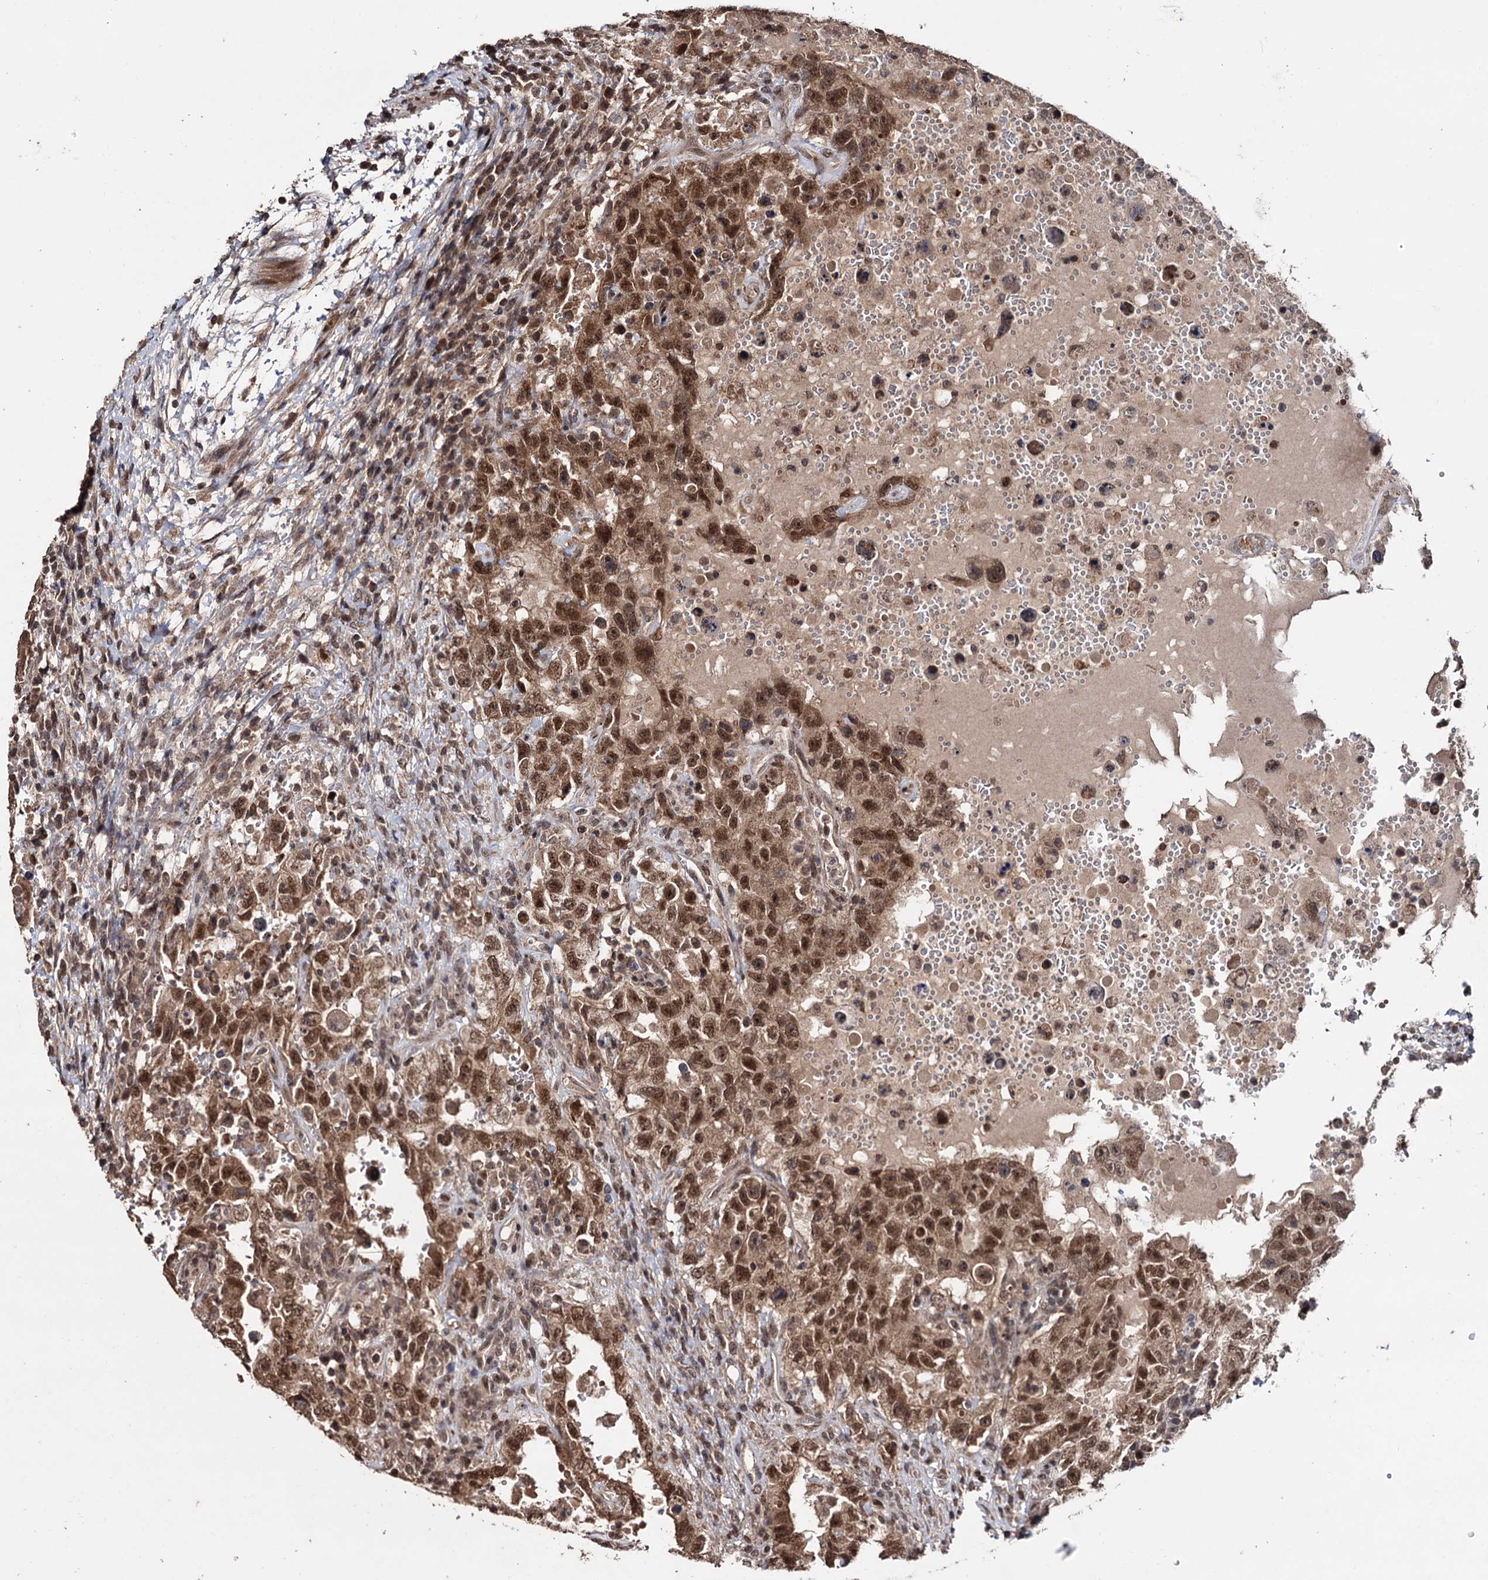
{"staining": {"intensity": "moderate", "quantity": ">75%", "location": "cytoplasmic/membranous,nuclear"}, "tissue": "testis cancer", "cell_type": "Tumor cells", "image_type": "cancer", "snomed": [{"axis": "morphology", "description": "Carcinoma, Embryonal, NOS"}, {"axis": "topography", "description": "Testis"}], "caption": "This is a histology image of immunohistochemistry staining of testis cancer (embryonal carcinoma), which shows moderate positivity in the cytoplasmic/membranous and nuclear of tumor cells.", "gene": "KLF5", "patient": {"sex": "male", "age": 26}}